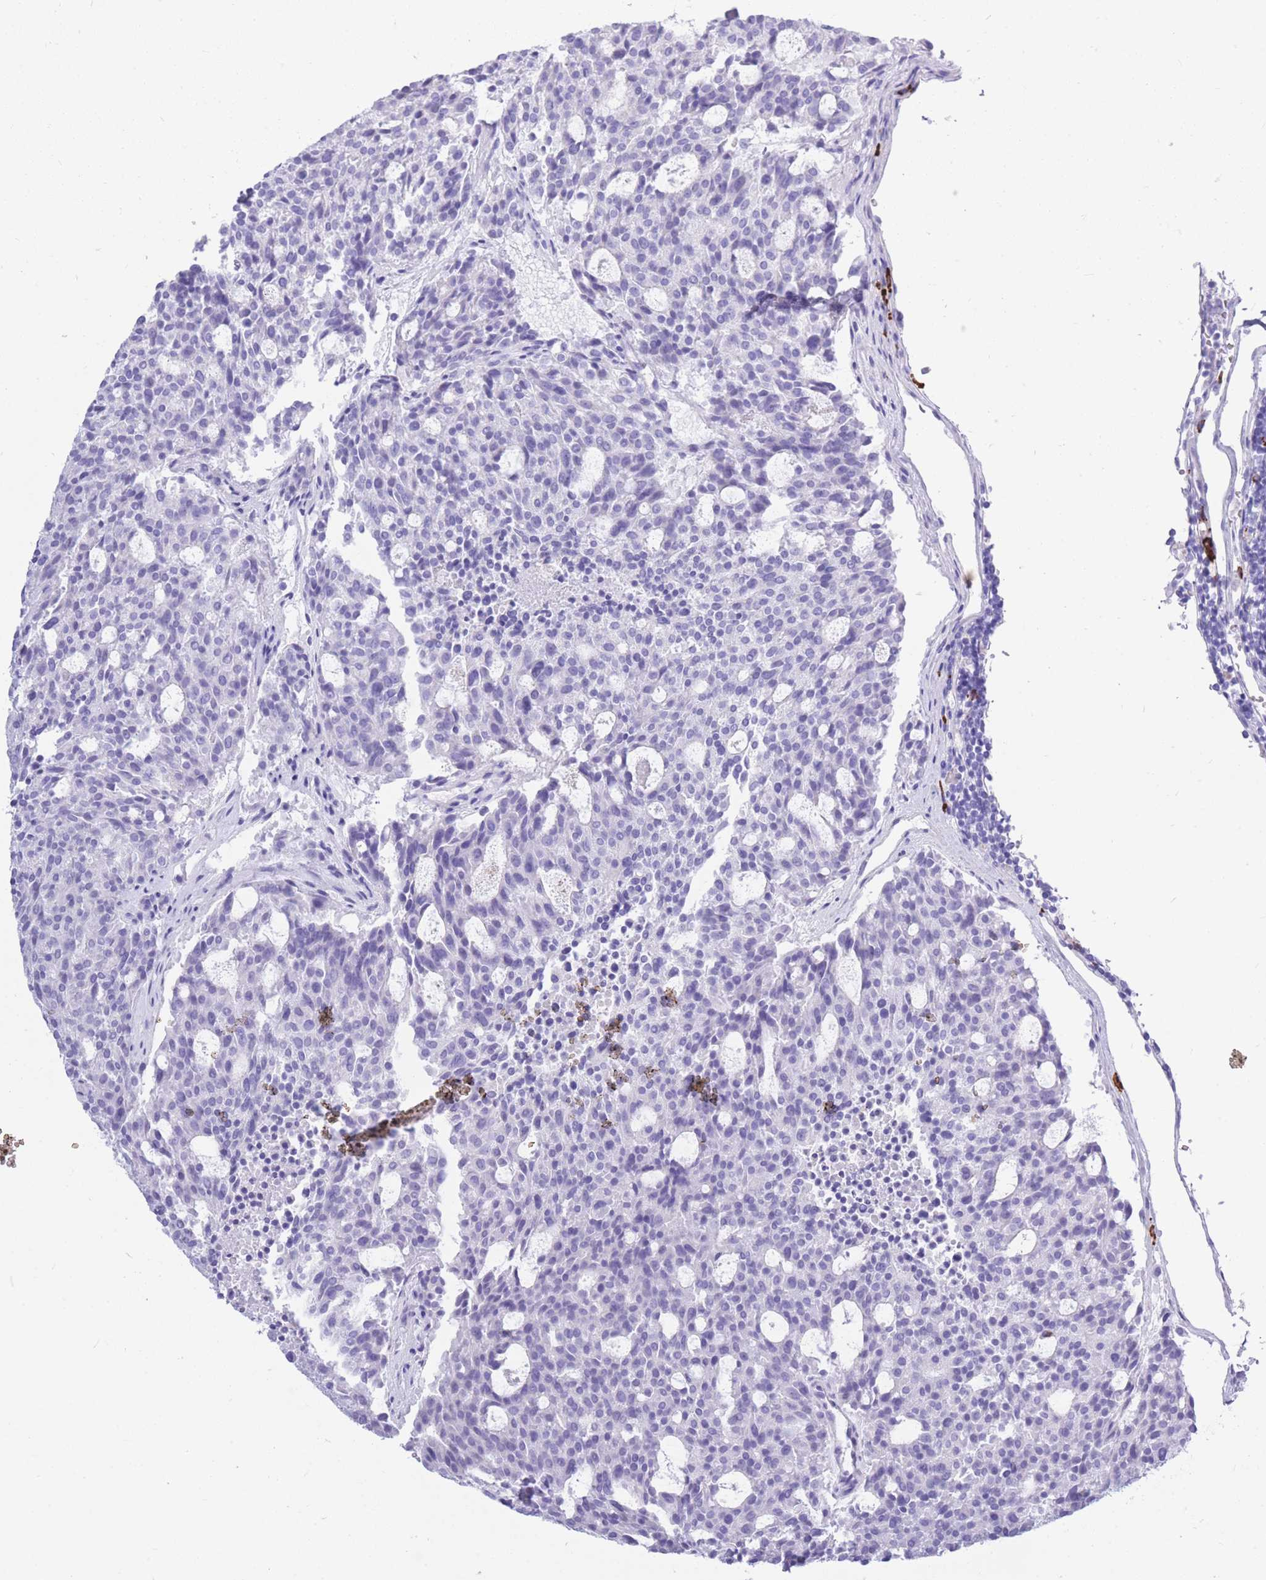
{"staining": {"intensity": "negative", "quantity": "none", "location": "none"}, "tissue": "carcinoid", "cell_type": "Tumor cells", "image_type": "cancer", "snomed": [{"axis": "morphology", "description": "Carcinoid, malignant, NOS"}, {"axis": "topography", "description": "Pancreas"}], "caption": "A micrograph of human malignant carcinoid is negative for staining in tumor cells.", "gene": "ZFP62", "patient": {"sex": "female", "age": 54}}